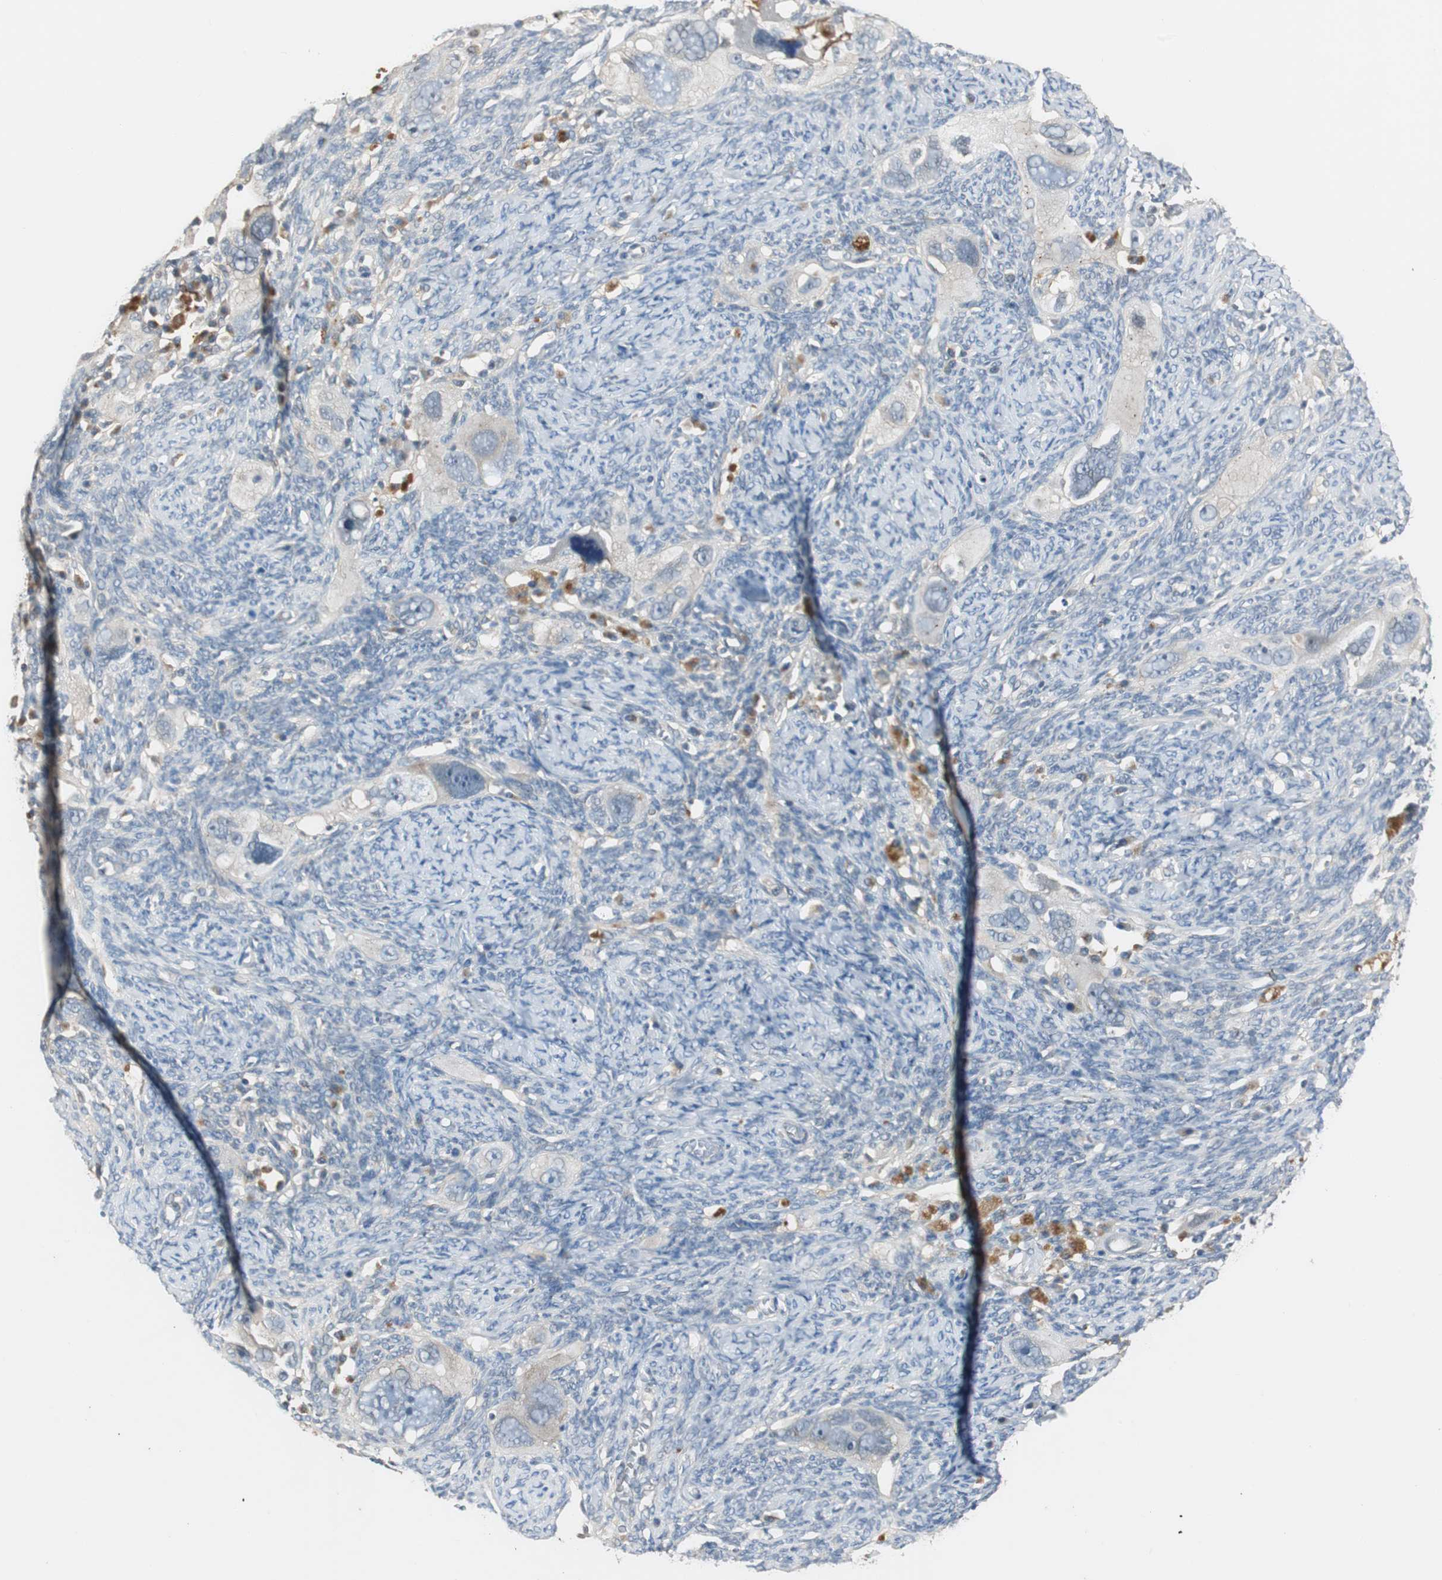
{"staining": {"intensity": "weak", "quantity": "<25%", "location": "cytoplasmic/membranous"}, "tissue": "ovarian cancer", "cell_type": "Tumor cells", "image_type": "cancer", "snomed": [{"axis": "morphology", "description": "Normal tissue, NOS"}, {"axis": "morphology", "description": "Cystadenocarcinoma, serous, NOS"}, {"axis": "topography", "description": "Ovary"}], "caption": "DAB (3,3'-diaminobenzidine) immunohistochemical staining of human ovarian cancer (serous cystadenocarcinoma) displays no significant staining in tumor cells.", "gene": "PTPRN2", "patient": {"sex": "female", "age": 62}}